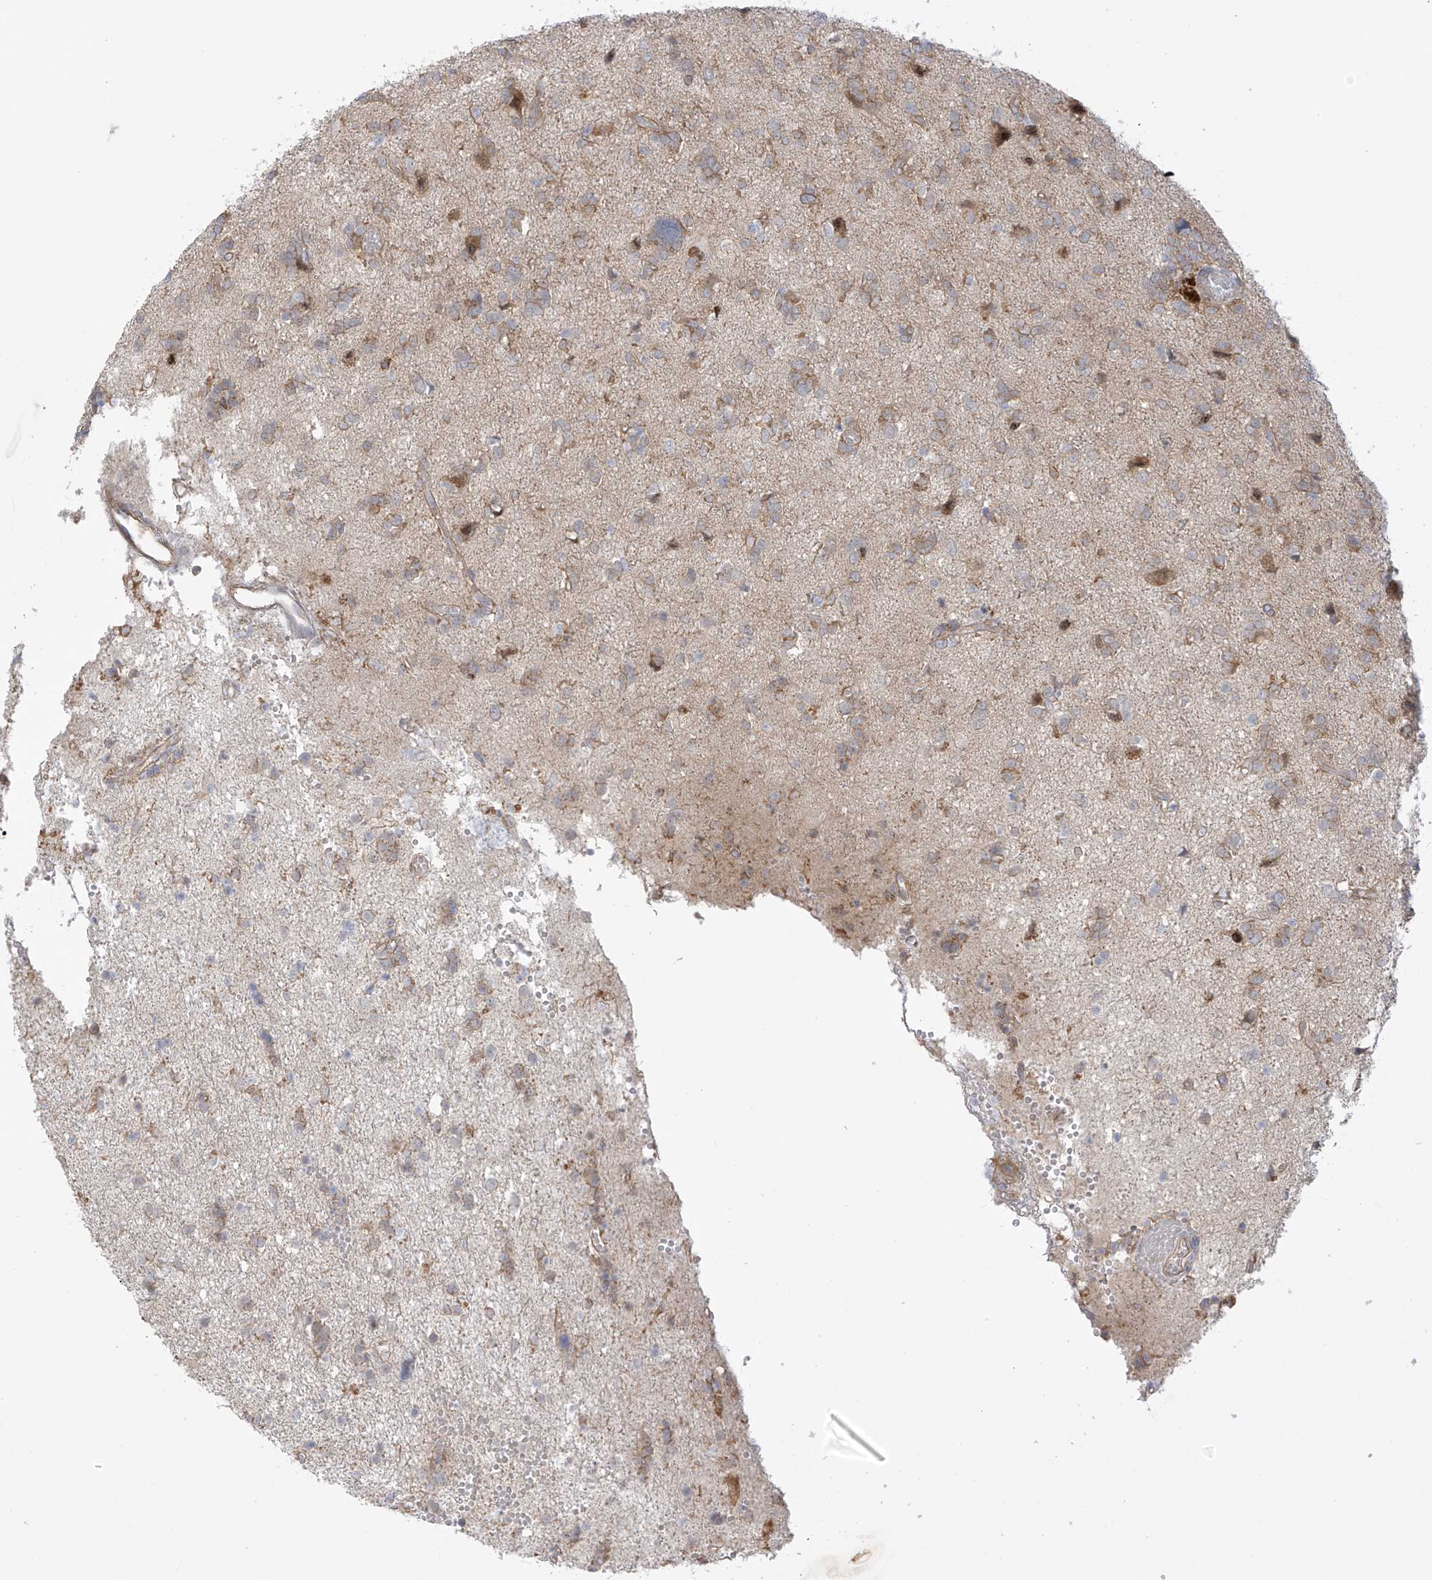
{"staining": {"intensity": "moderate", "quantity": "25%-75%", "location": "cytoplasmic/membranous"}, "tissue": "glioma", "cell_type": "Tumor cells", "image_type": "cancer", "snomed": [{"axis": "morphology", "description": "Glioma, malignant, High grade"}, {"axis": "topography", "description": "Brain"}], "caption": "DAB immunohistochemical staining of human glioma exhibits moderate cytoplasmic/membranous protein positivity in approximately 25%-75% of tumor cells.", "gene": "EIPR1", "patient": {"sex": "female", "age": 59}}